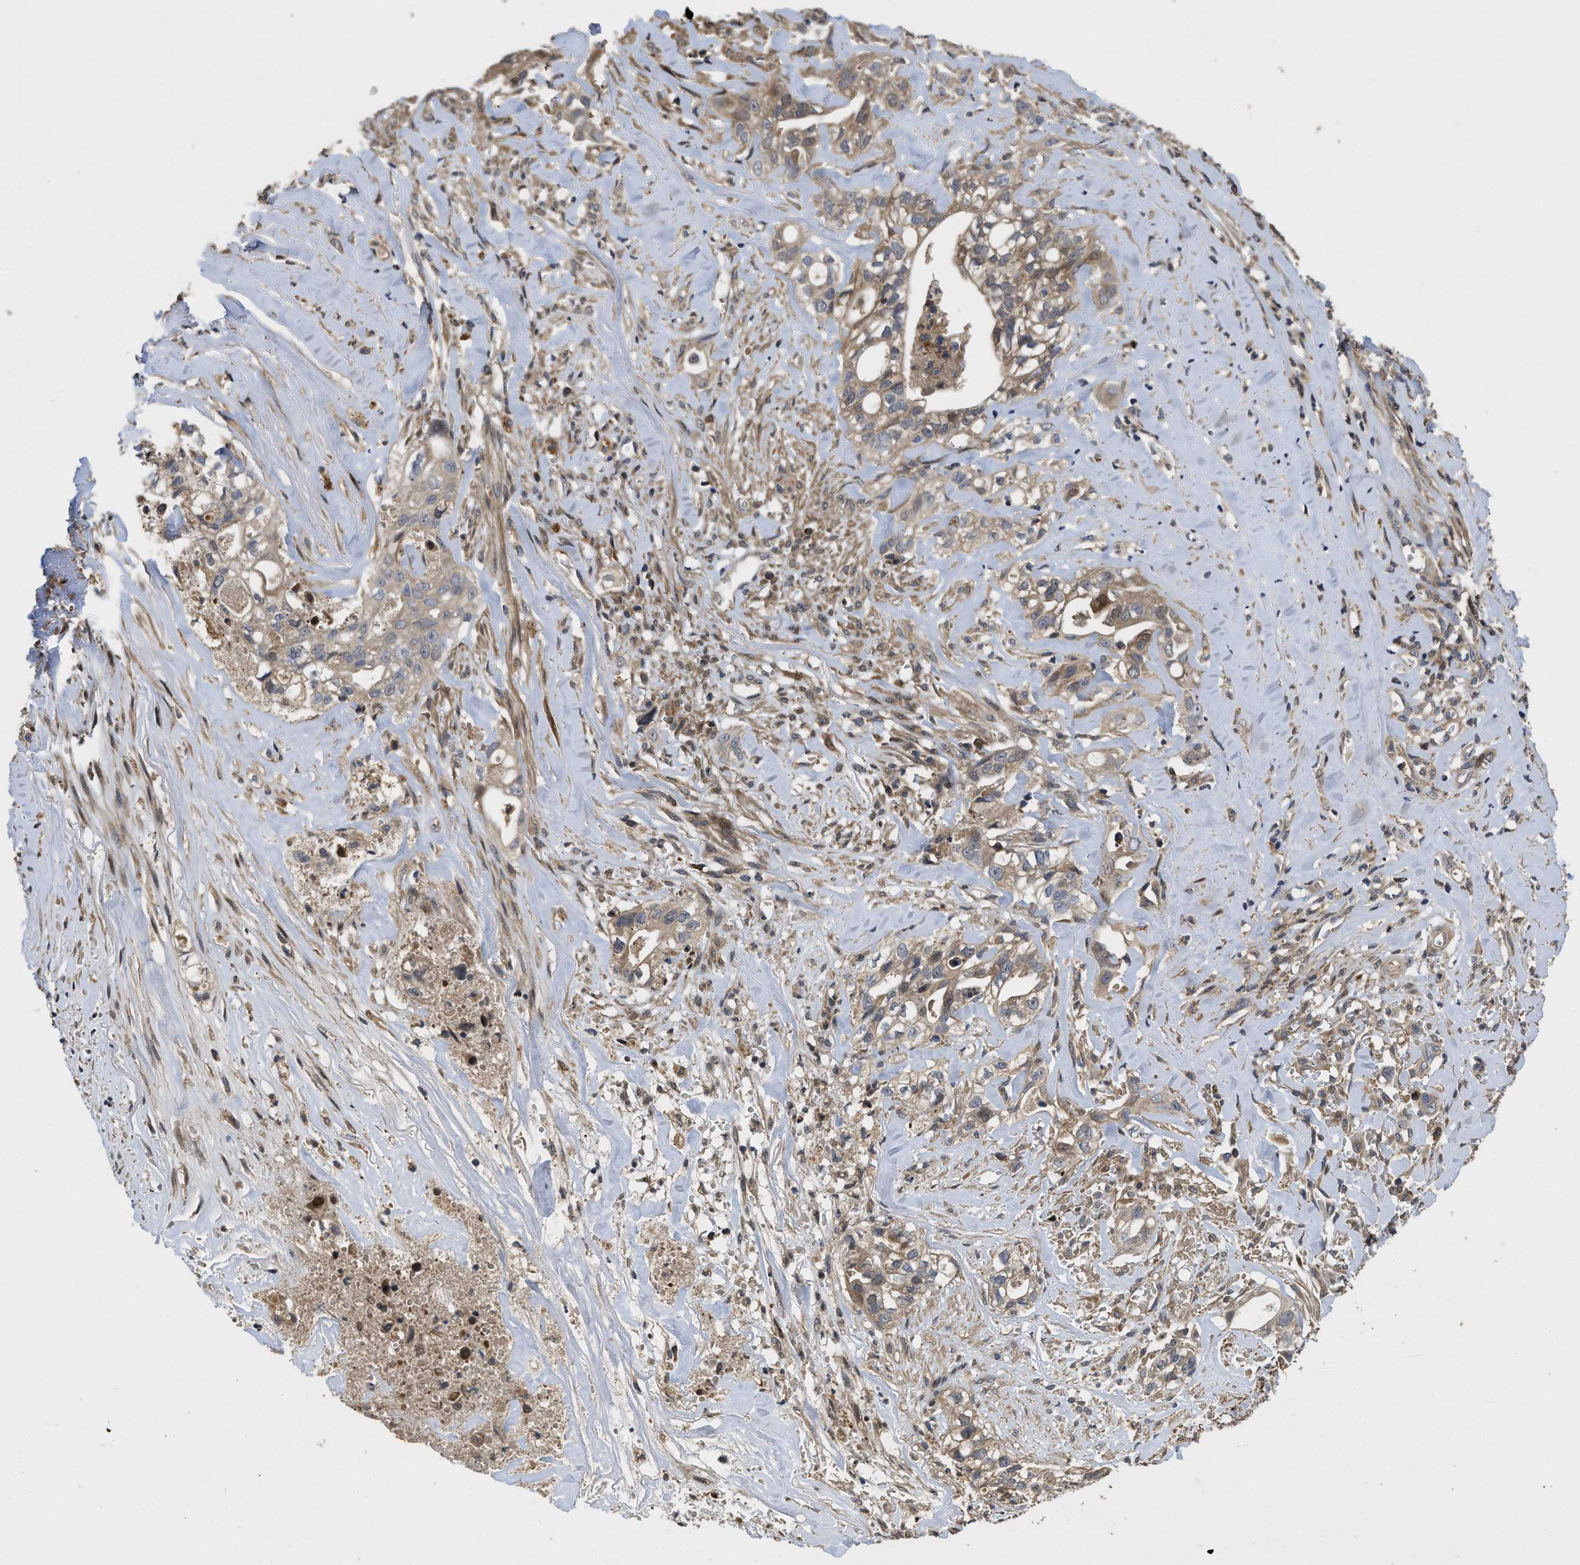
{"staining": {"intensity": "moderate", "quantity": ">75%", "location": "cytoplasmic/membranous"}, "tissue": "liver cancer", "cell_type": "Tumor cells", "image_type": "cancer", "snomed": [{"axis": "morphology", "description": "Cholangiocarcinoma"}, {"axis": "topography", "description": "Liver"}], "caption": "Immunohistochemical staining of liver cholangiocarcinoma exhibits medium levels of moderate cytoplasmic/membranous protein staining in about >75% of tumor cells.", "gene": "CBR3", "patient": {"sex": "female", "age": 70}}